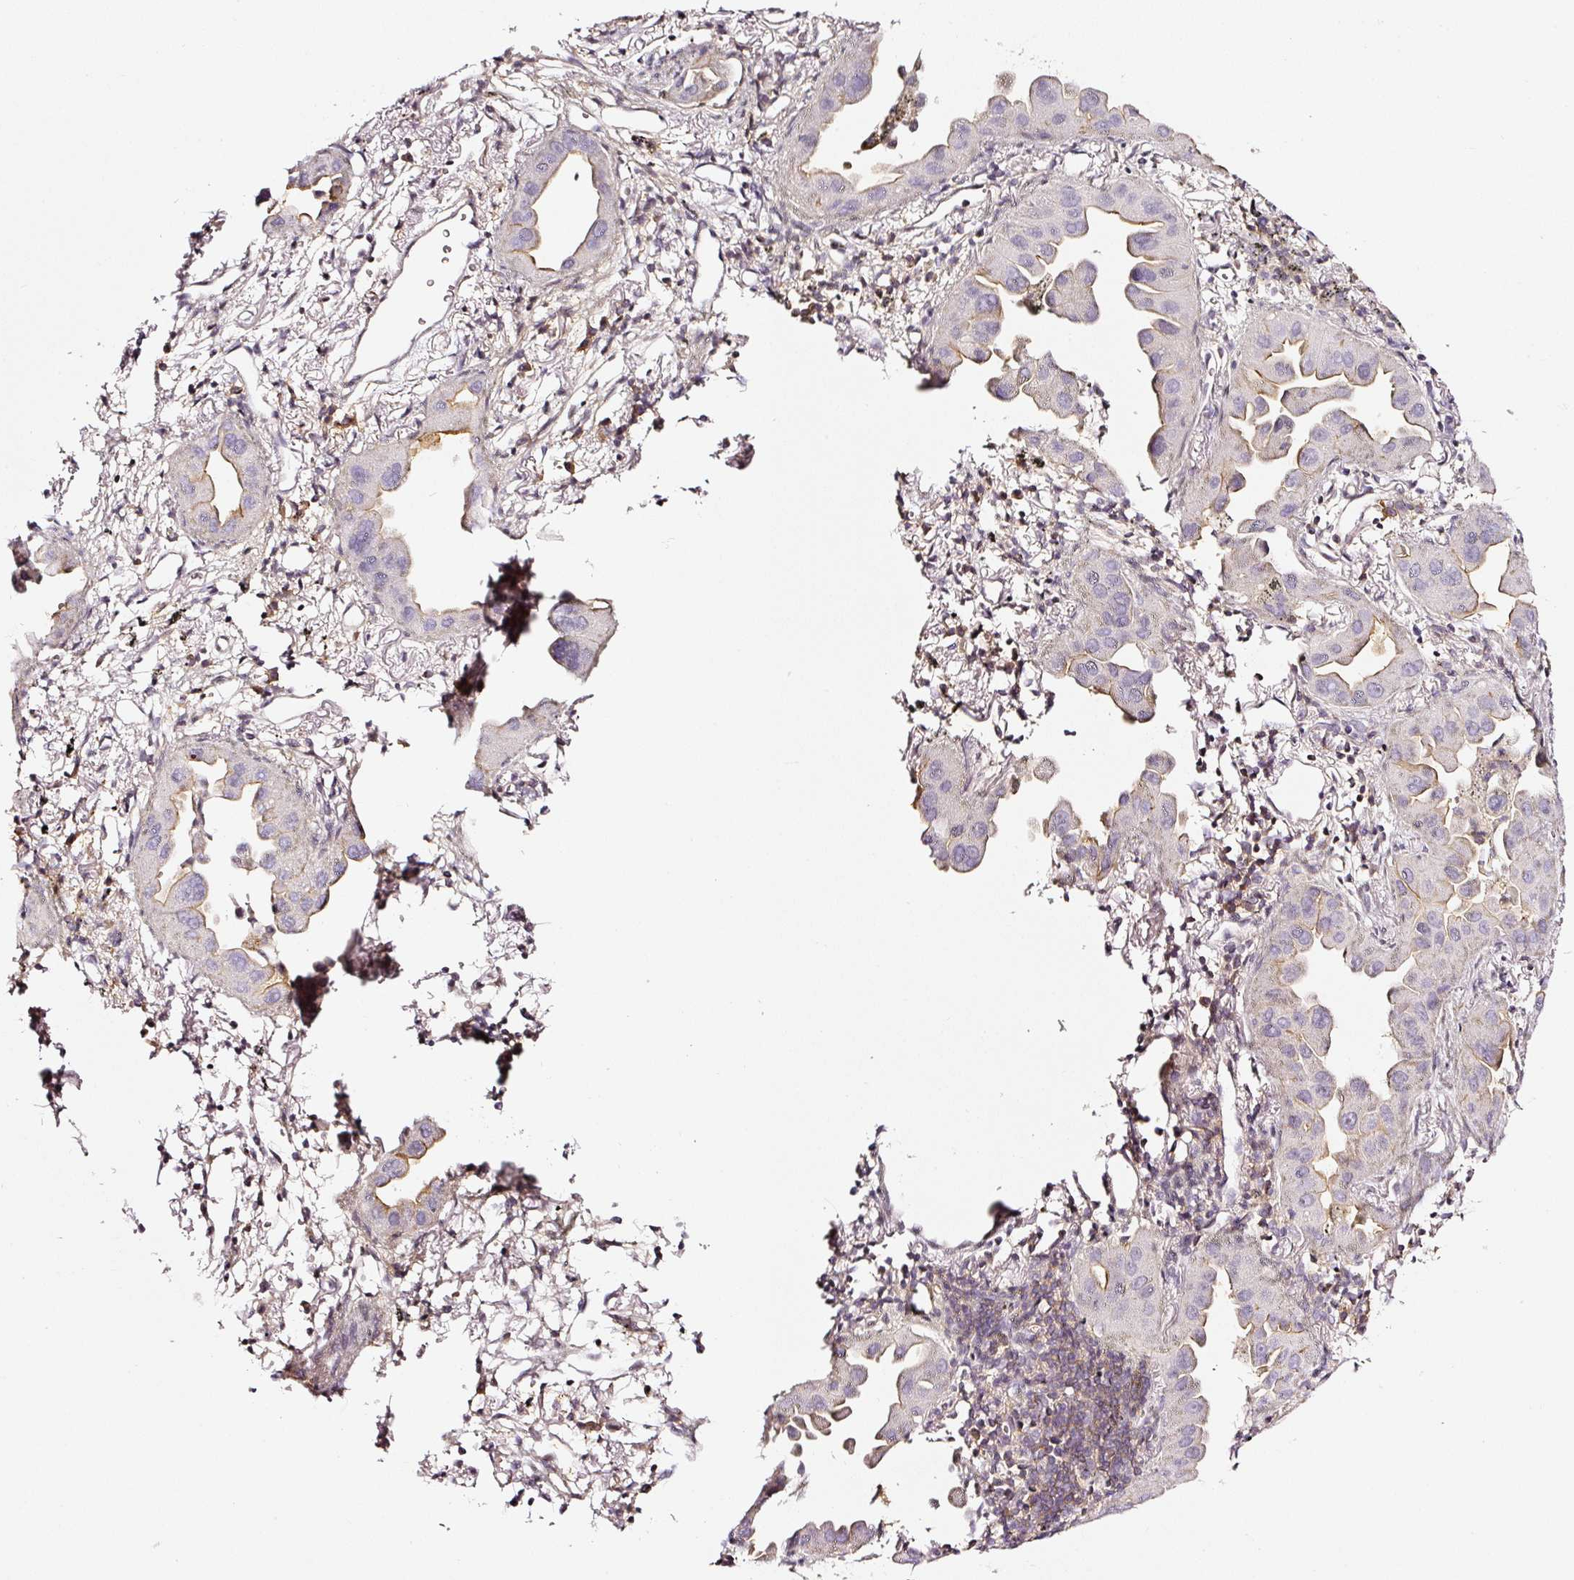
{"staining": {"intensity": "weak", "quantity": "<25%", "location": "cytoplasmic/membranous"}, "tissue": "lung cancer", "cell_type": "Tumor cells", "image_type": "cancer", "snomed": [{"axis": "morphology", "description": "Adenocarcinoma, NOS"}, {"axis": "topography", "description": "Lung"}], "caption": "A high-resolution image shows immunohistochemistry staining of lung adenocarcinoma, which displays no significant positivity in tumor cells.", "gene": "CD47", "patient": {"sex": "male", "age": 68}}